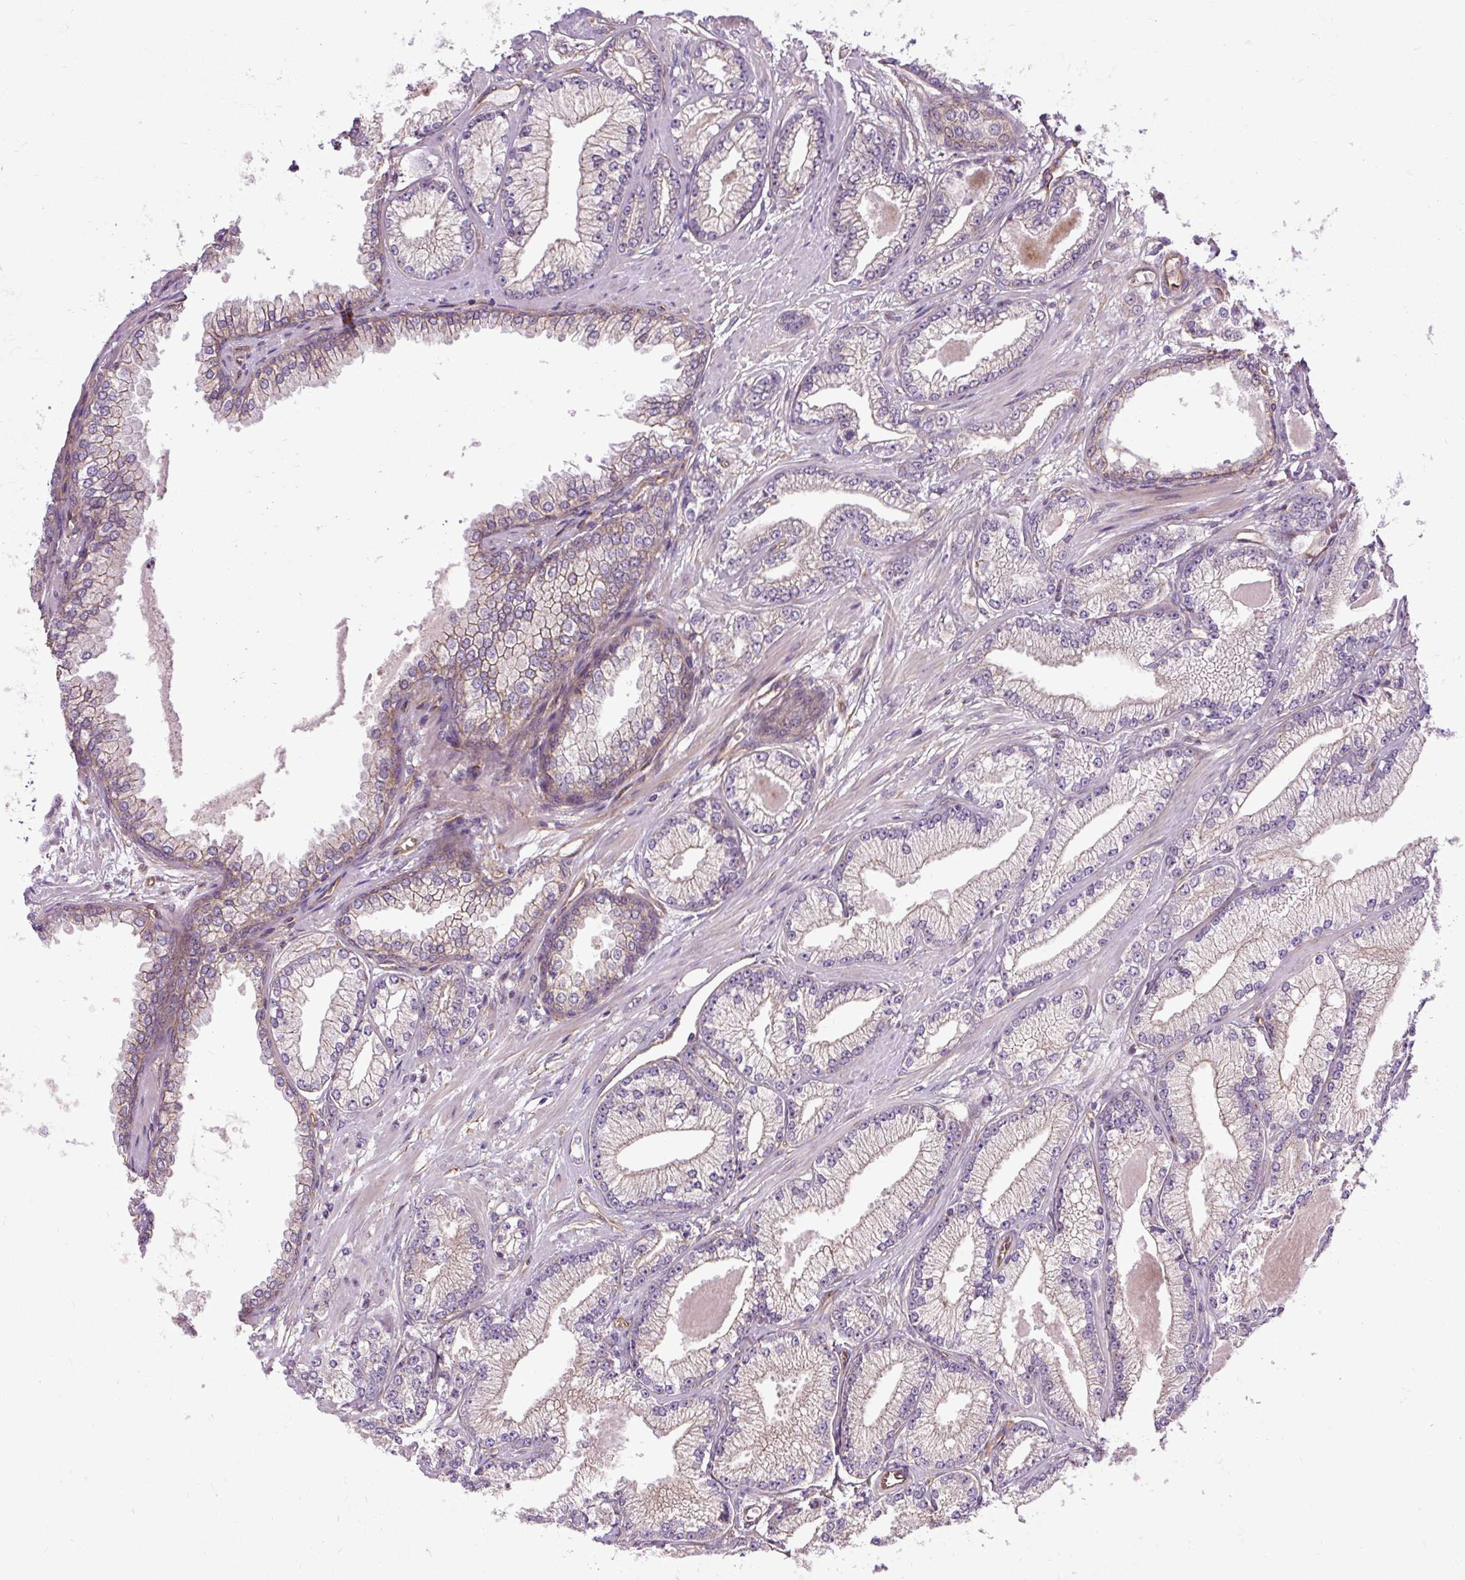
{"staining": {"intensity": "negative", "quantity": "none", "location": "none"}, "tissue": "prostate cancer", "cell_type": "Tumor cells", "image_type": "cancer", "snomed": [{"axis": "morphology", "description": "Adenocarcinoma, Low grade"}, {"axis": "topography", "description": "Prostate"}], "caption": "IHC photomicrograph of prostate cancer stained for a protein (brown), which shows no staining in tumor cells.", "gene": "CCDC93", "patient": {"sex": "male", "age": 64}}